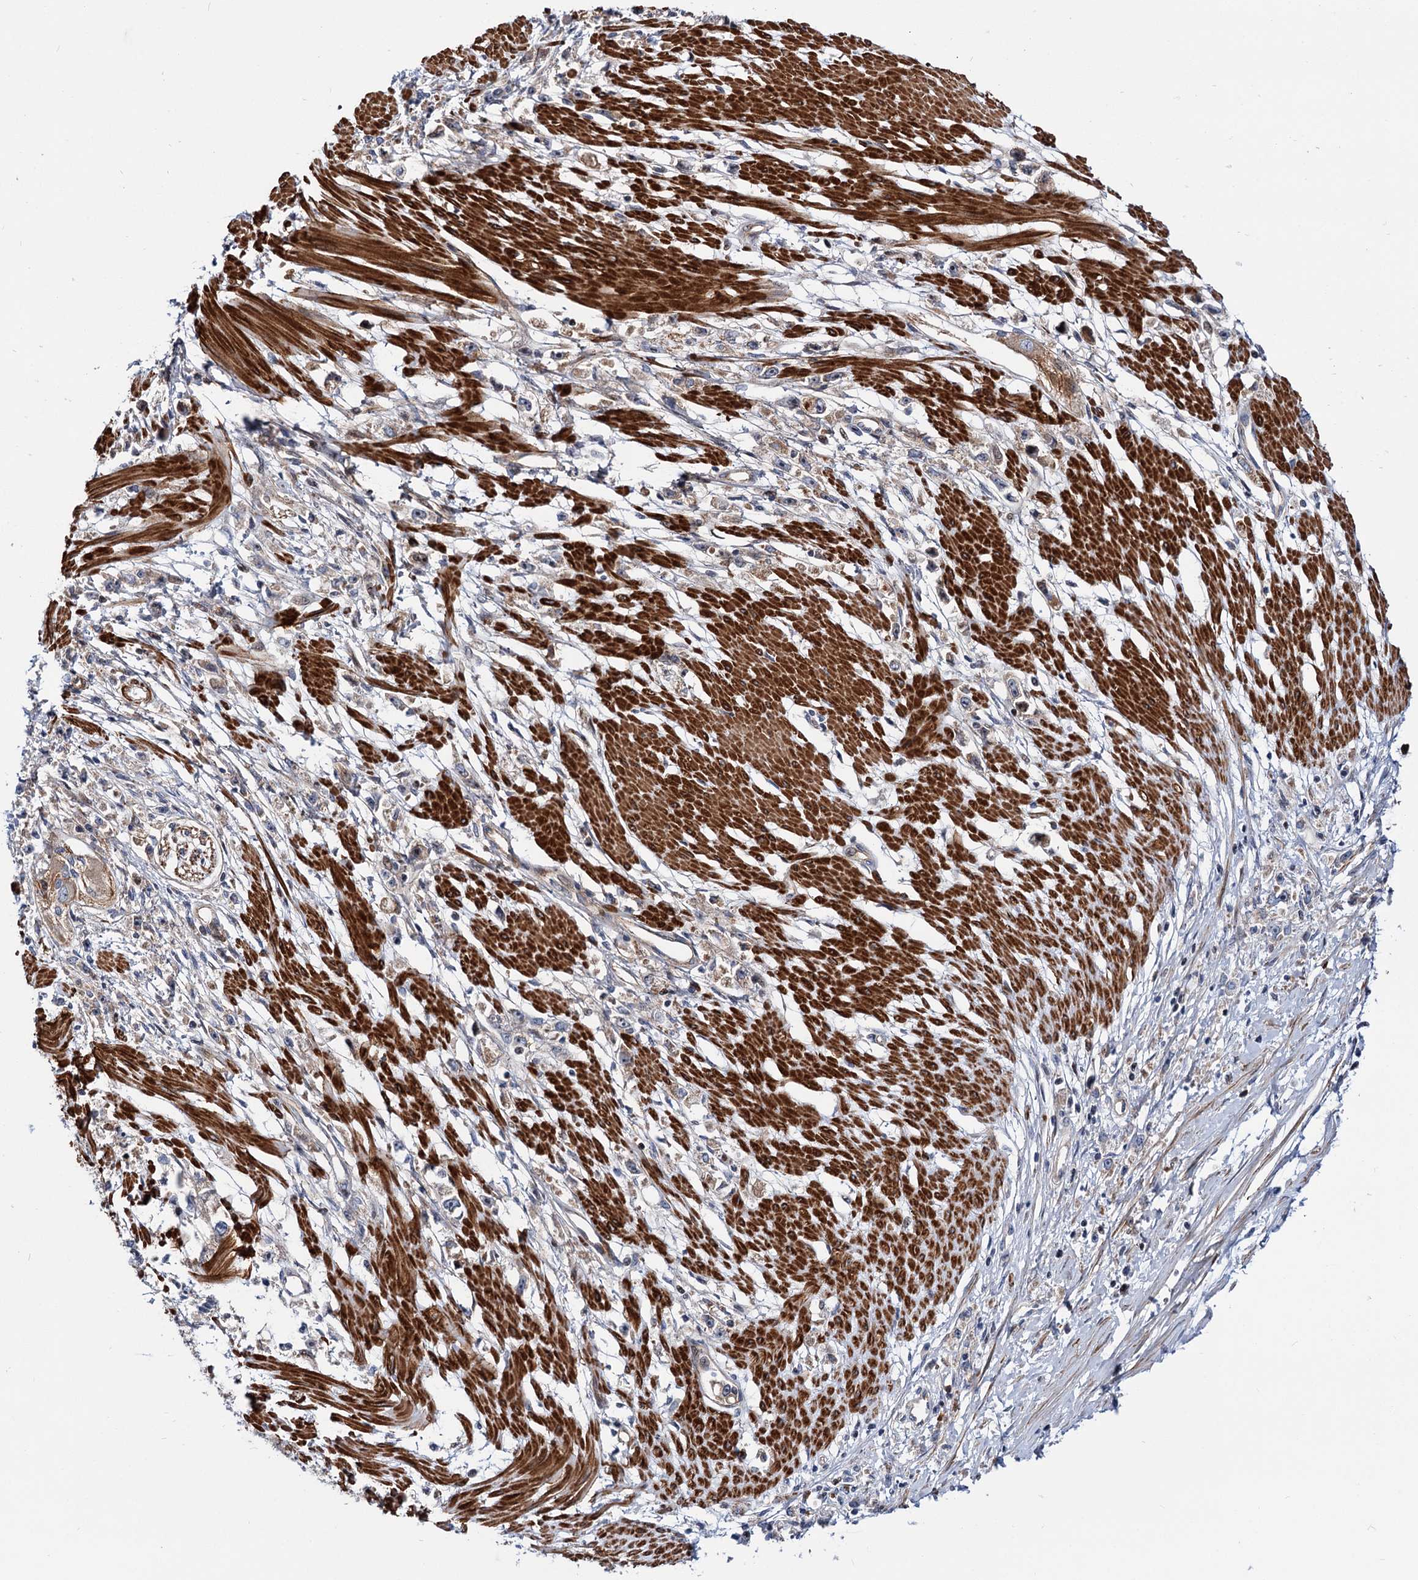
{"staining": {"intensity": "weak", "quantity": "25%-75%", "location": "cytoplasmic/membranous"}, "tissue": "stomach cancer", "cell_type": "Tumor cells", "image_type": "cancer", "snomed": [{"axis": "morphology", "description": "Adenocarcinoma, NOS"}, {"axis": "topography", "description": "Stomach"}], "caption": "About 25%-75% of tumor cells in human stomach adenocarcinoma reveal weak cytoplasmic/membranous protein staining as visualized by brown immunohistochemical staining.", "gene": "THAP9", "patient": {"sex": "female", "age": 59}}